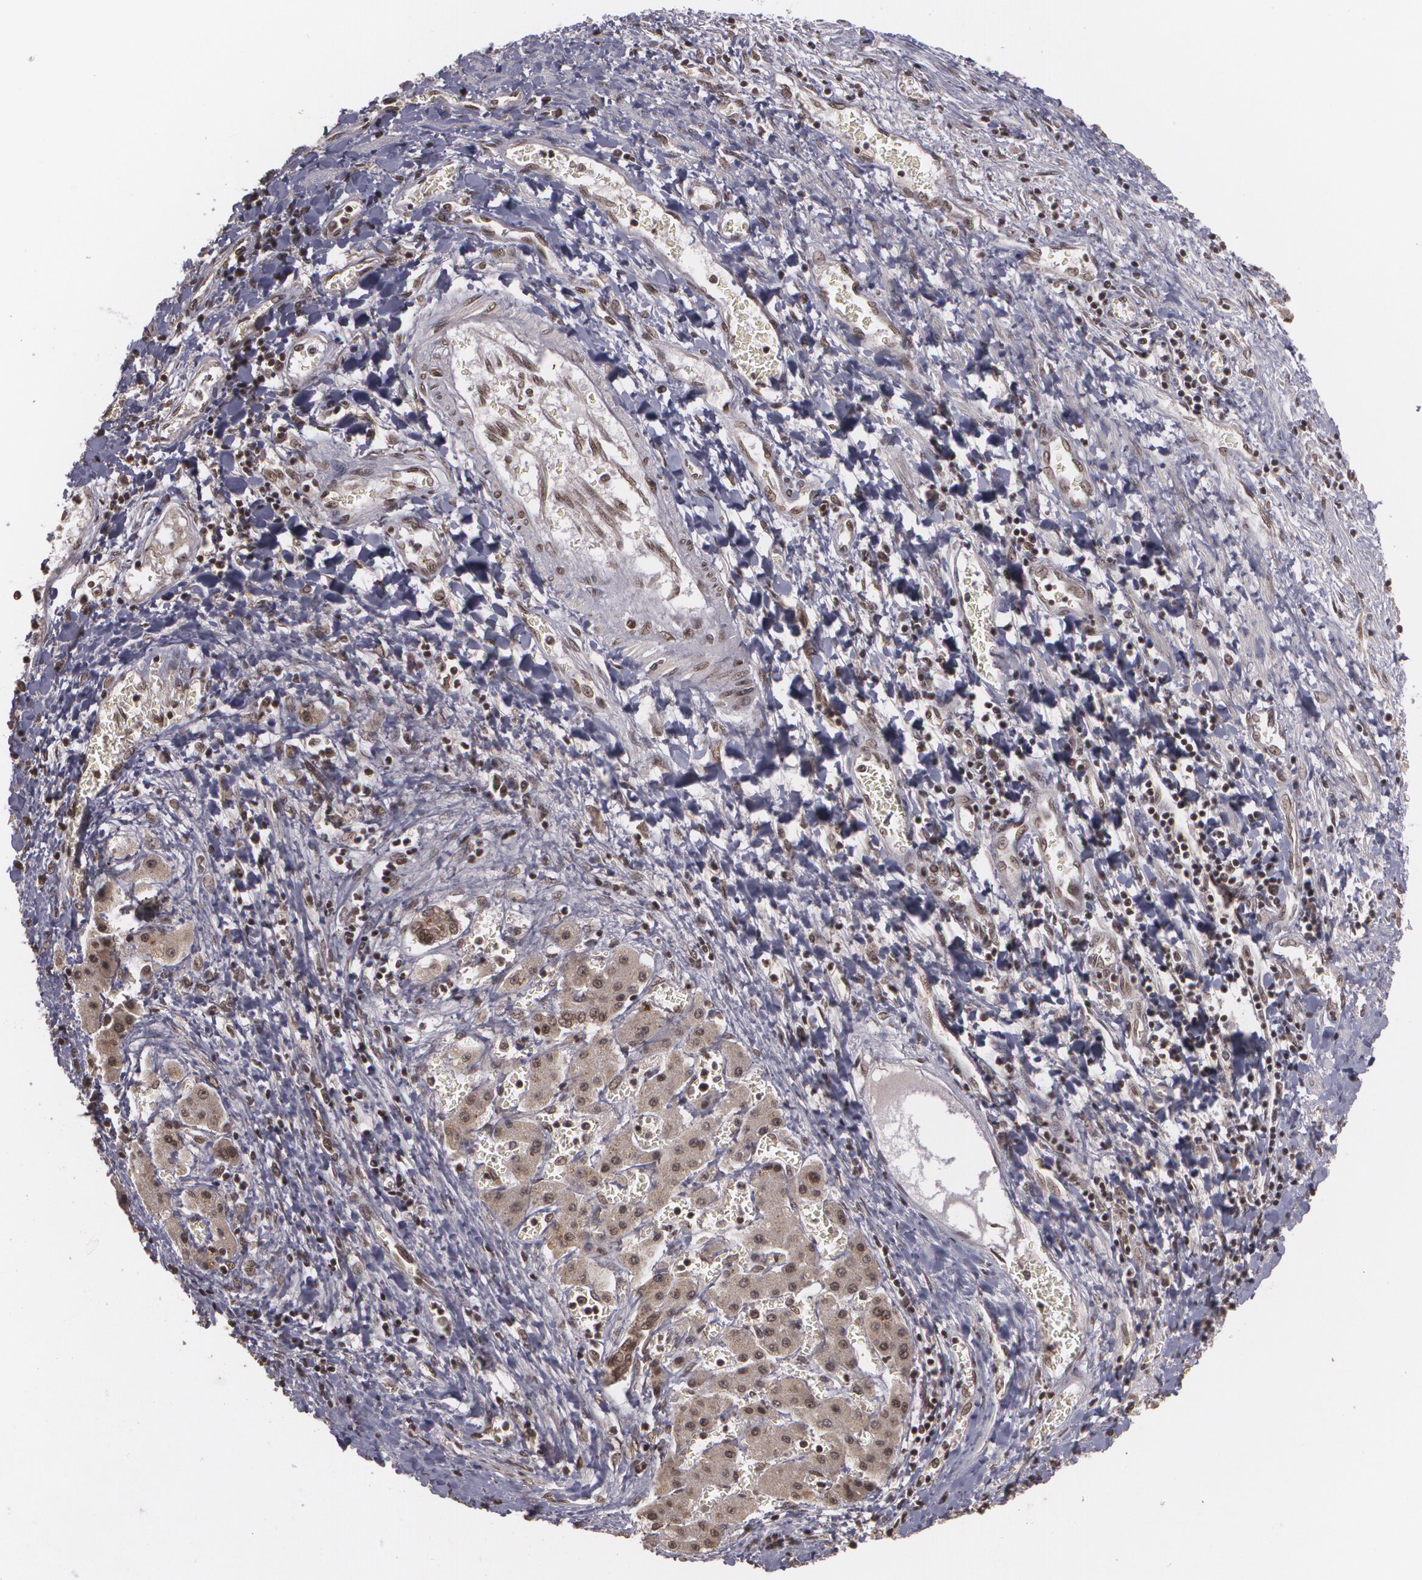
{"staining": {"intensity": "moderate", "quantity": "25%-75%", "location": "cytoplasmic/membranous,nuclear"}, "tissue": "liver cancer", "cell_type": "Tumor cells", "image_type": "cancer", "snomed": [{"axis": "morphology", "description": "Carcinoma, Hepatocellular, NOS"}, {"axis": "topography", "description": "Liver"}], "caption": "Hepatocellular carcinoma (liver) was stained to show a protein in brown. There is medium levels of moderate cytoplasmic/membranous and nuclear positivity in approximately 25%-75% of tumor cells. (DAB (3,3'-diaminobenzidine) IHC, brown staining for protein, blue staining for nuclei).", "gene": "RXRB", "patient": {"sex": "male", "age": 24}}